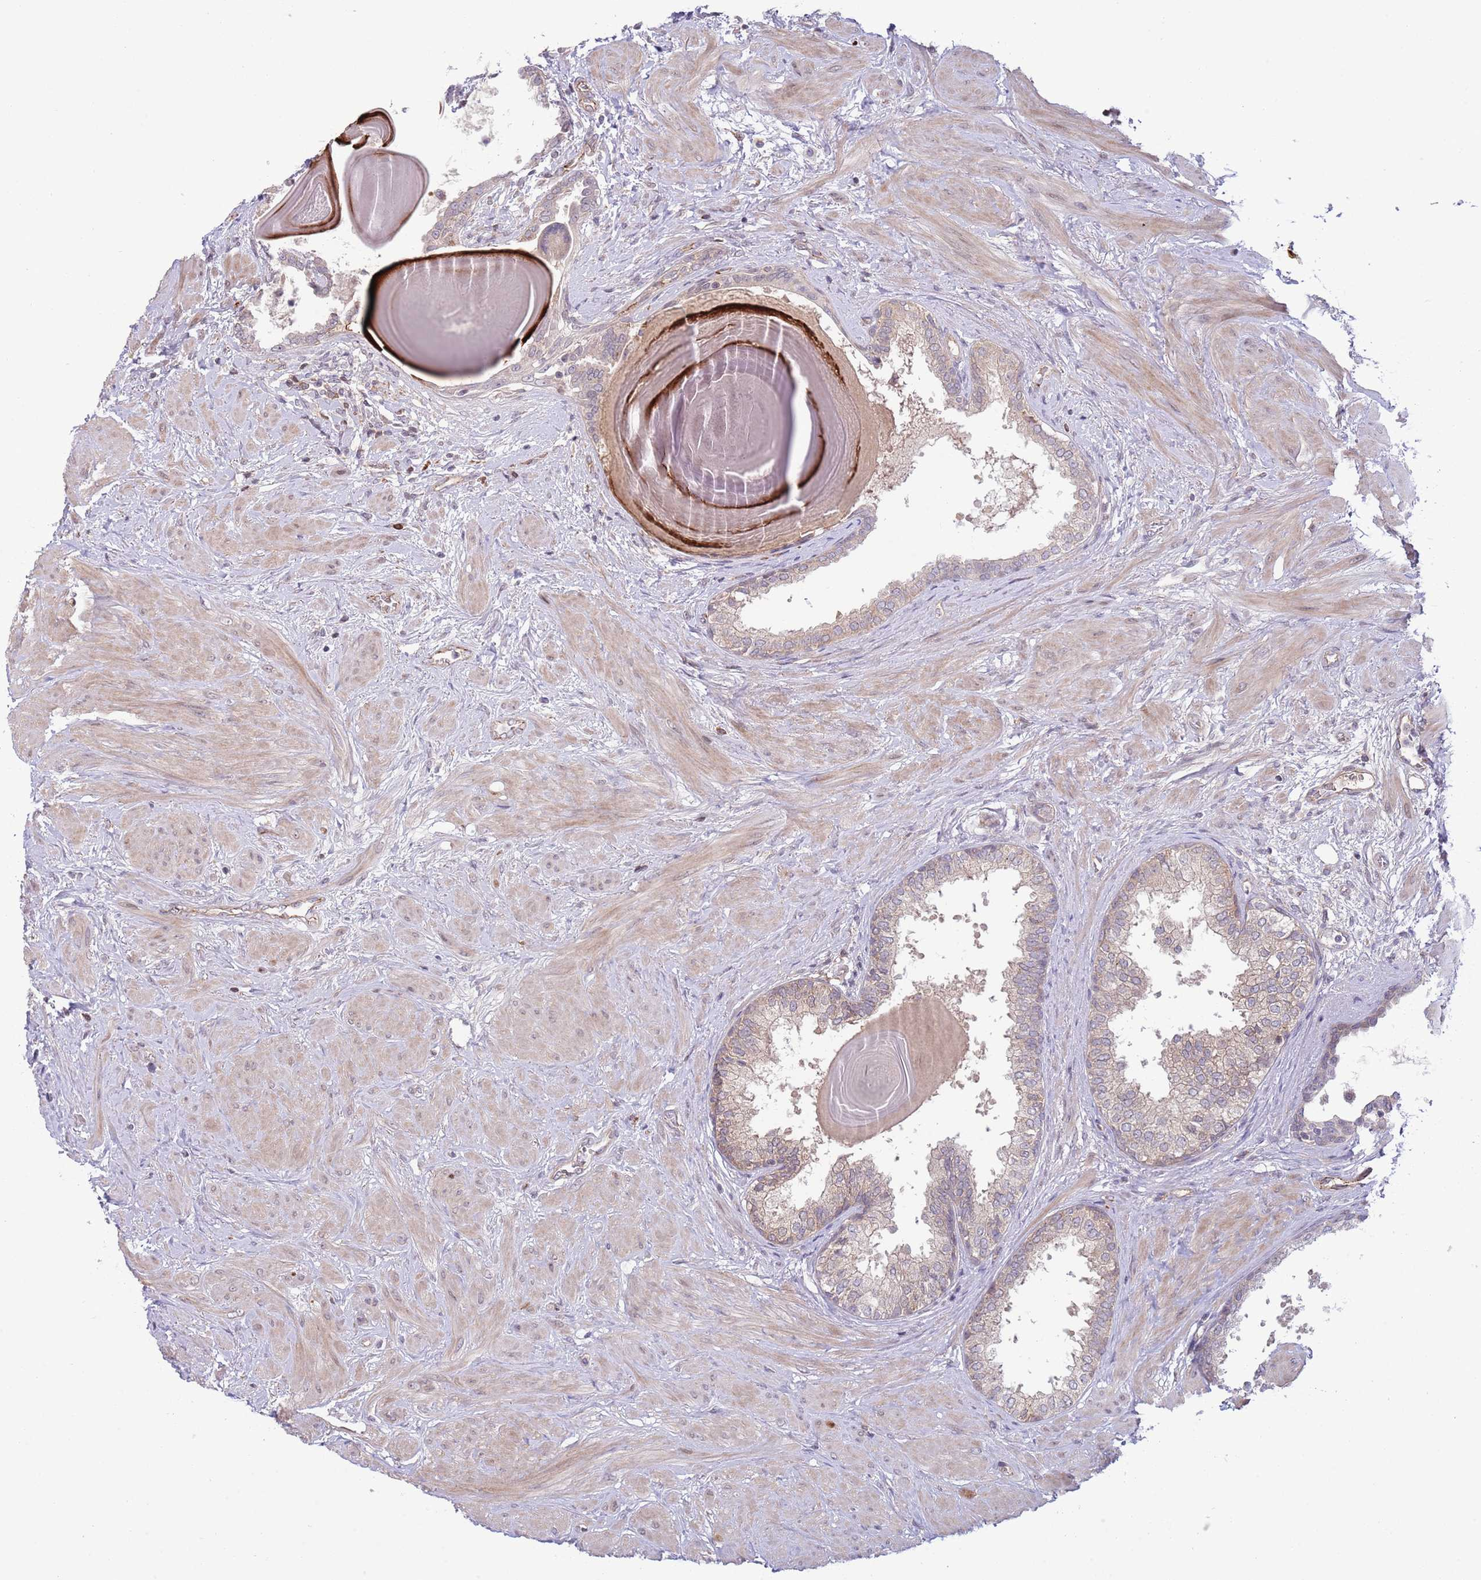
{"staining": {"intensity": "weak", "quantity": "<25%", "location": "cytoplasmic/membranous"}, "tissue": "prostate", "cell_type": "Glandular cells", "image_type": "normal", "snomed": [{"axis": "morphology", "description": "Normal tissue, NOS"}, {"axis": "topography", "description": "Prostate"}], "caption": "Human prostate stained for a protein using immunohistochemistry displays no positivity in glandular cells.", "gene": "DPP10", "patient": {"sex": "male", "age": 48}}